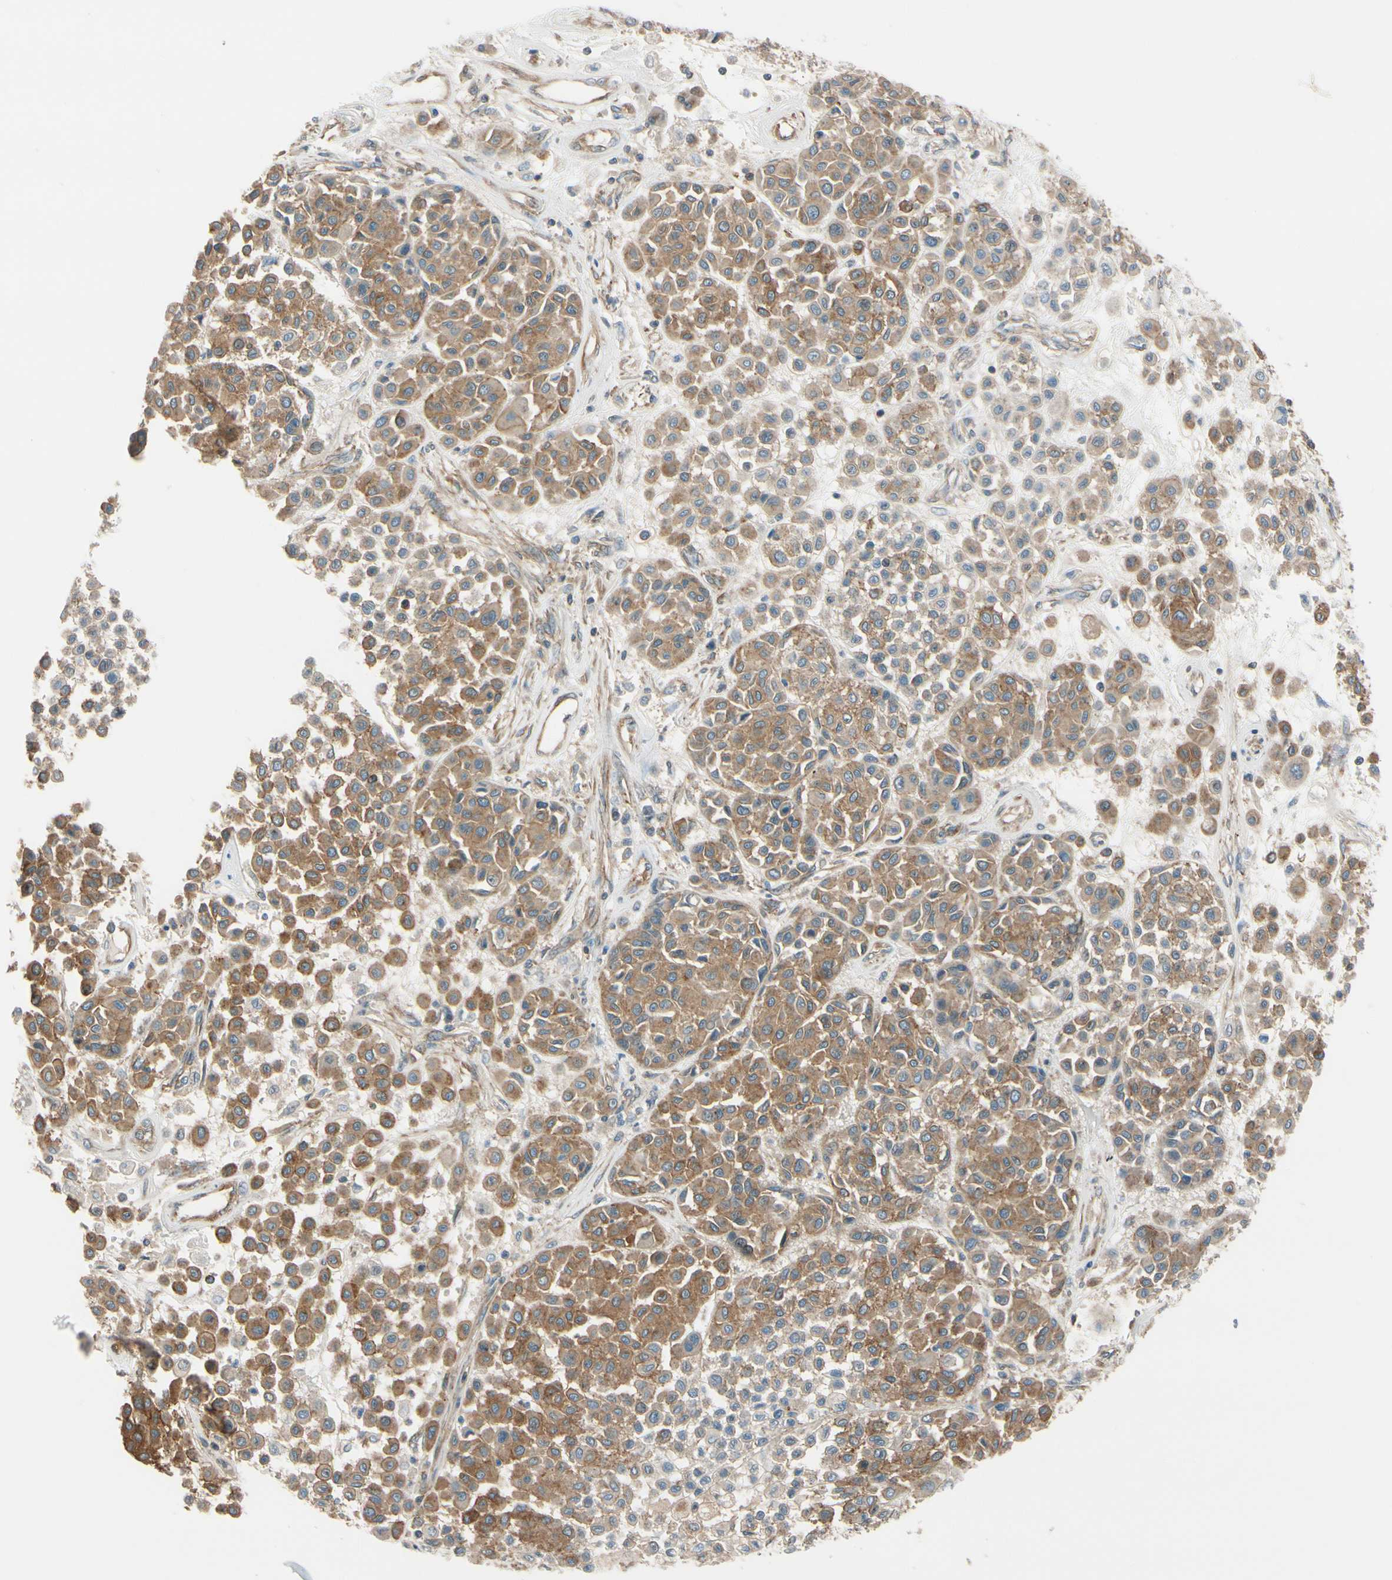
{"staining": {"intensity": "moderate", "quantity": ">75%", "location": "cytoplasmic/membranous"}, "tissue": "melanoma", "cell_type": "Tumor cells", "image_type": "cancer", "snomed": [{"axis": "morphology", "description": "Malignant melanoma, Metastatic site"}, {"axis": "topography", "description": "Soft tissue"}], "caption": "Melanoma stained with IHC shows moderate cytoplasmic/membranous staining in about >75% of tumor cells.", "gene": "EPS15", "patient": {"sex": "male", "age": 41}}